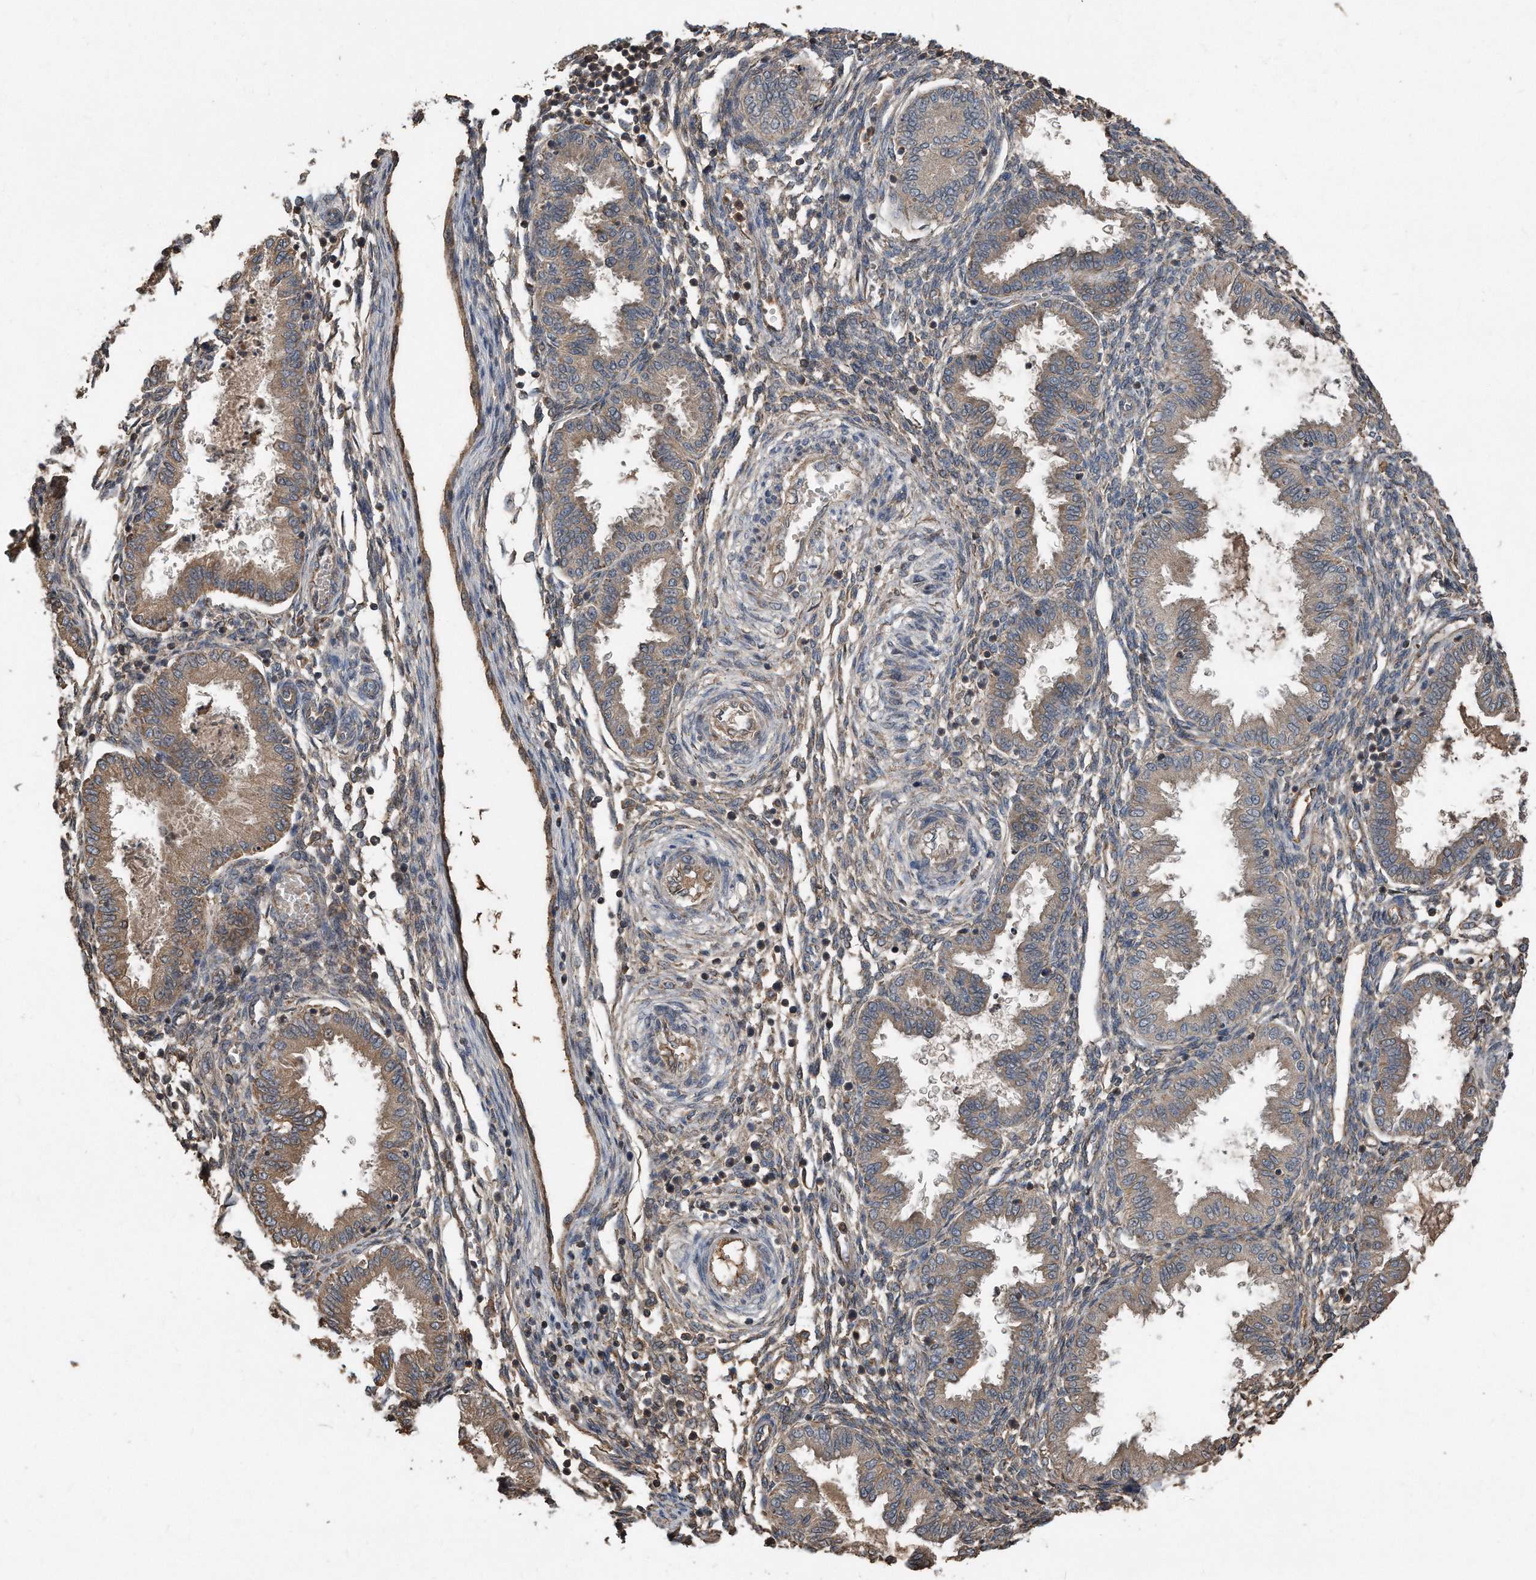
{"staining": {"intensity": "weak", "quantity": "<25%", "location": "cytoplasmic/membranous"}, "tissue": "endometrium", "cell_type": "Cells in endometrial stroma", "image_type": "normal", "snomed": [{"axis": "morphology", "description": "Normal tissue, NOS"}, {"axis": "topography", "description": "Endometrium"}], "caption": "Immunohistochemical staining of unremarkable human endometrium reveals no significant expression in cells in endometrial stroma. (DAB immunohistochemistry with hematoxylin counter stain).", "gene": "SDHA", "patient": {"sex": "female", "age": 33}}